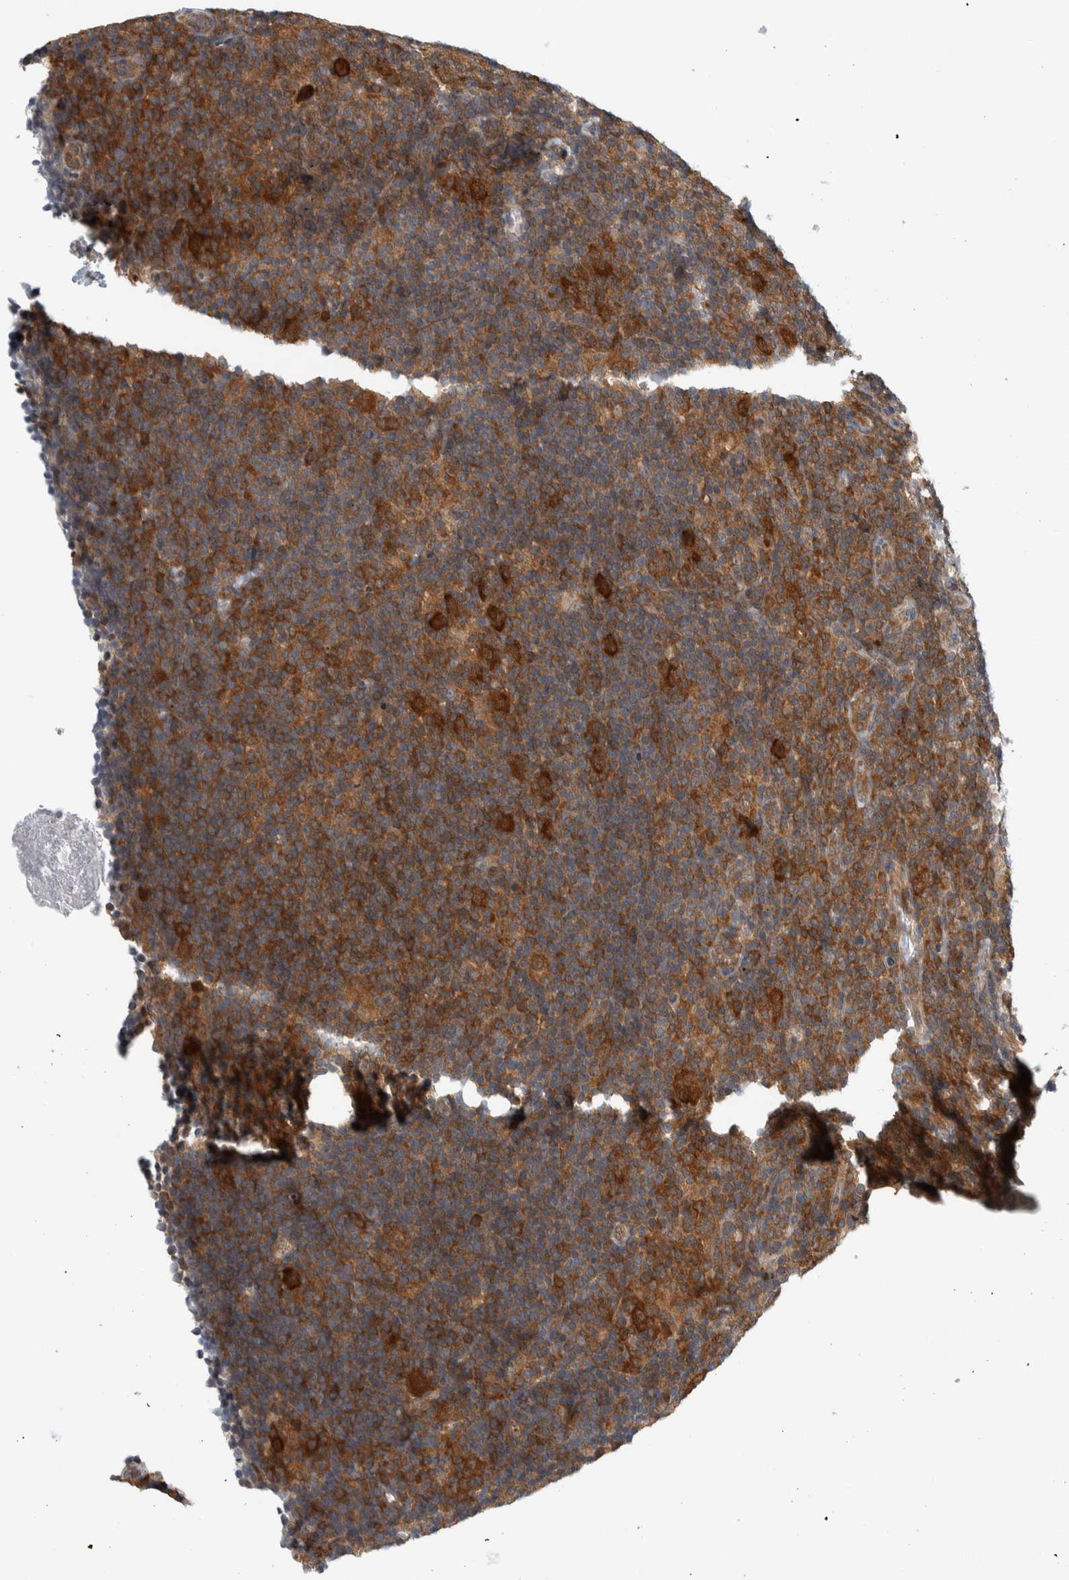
{"staining": {"intensity": "strong", "quantity": ">75%", "location": "cytoplasmic/membranous"}, "tissue": "lymphoma", "cell_type": "Tumor cells", "image_type": "cancer", "snomed": [{"axis": "morphology", "description": "Hodgkin's disease, NOS"}, {"axis": "topography", "description": "Lymph node"}], "caption": "This photomicrograph shows lymphoma stained with immunohistochemistry to label a protein in brown. The cytoplasmic/membranous of tumor cells show strong positivity for the protein. Nuclei are counter-stained blue.", "gene": "CCDC43", "patient": {"sex": "female", "age": 57}}